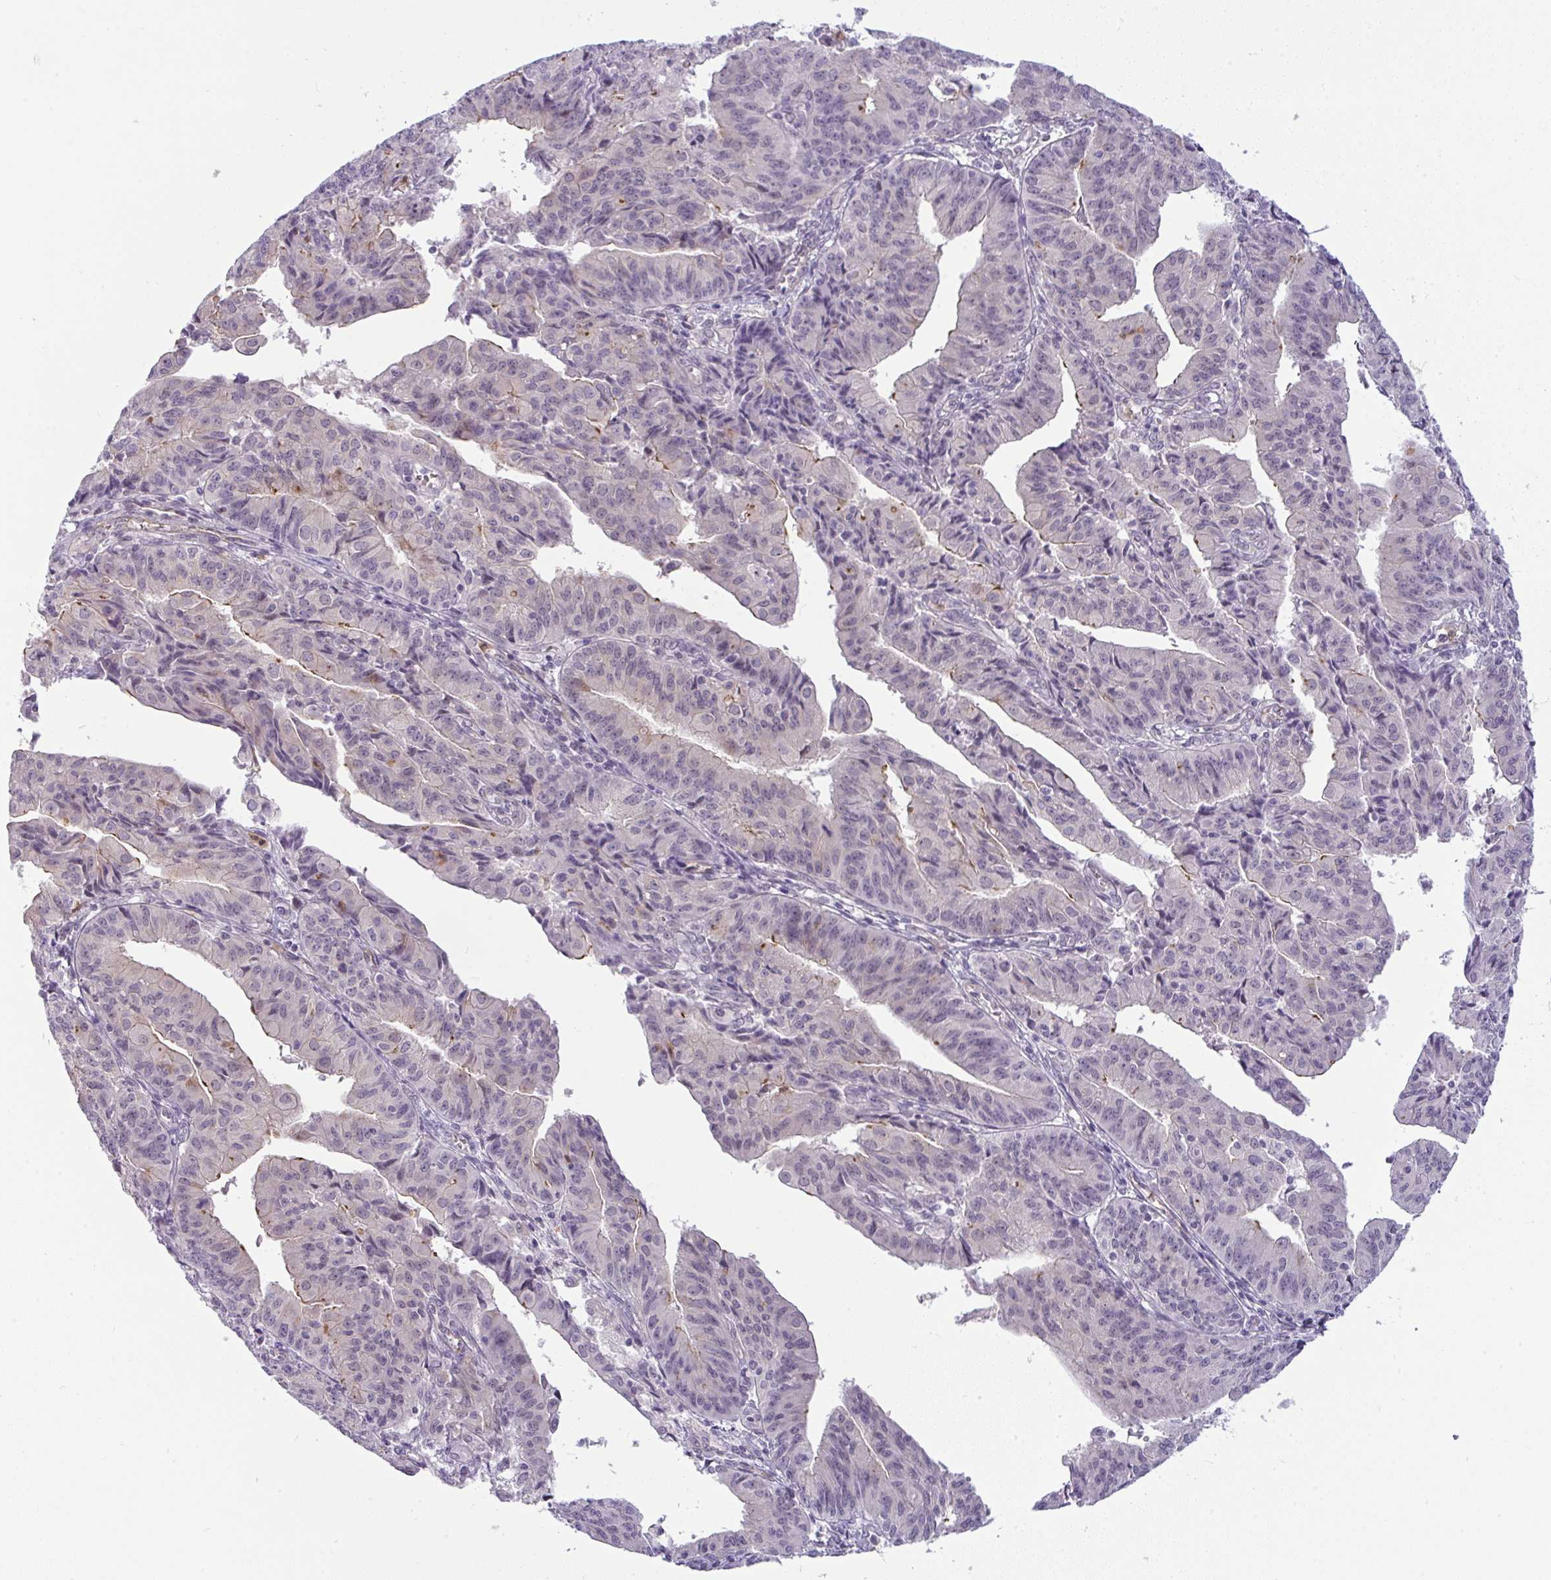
{"staining": {"intensity": "moderate", "quantity": "<25%", "location": "cytoplasmic/membranous"}, "tissue": "endometrial cancer", "cell_type": "Tumor cells", "image_type": "cancer", "snomed": [{"axis": "morphology", "description": "Adenocarcinoma, NOS"}, {"axis": "topography", "description": "Endometrium"}], "caption": "Tumor cells display low levels of moderate cytoplasmic/membranous staining in approximately <25% of cells in human adenocarcinoma (endometrial).", "gene": "DZIP1", "patient": {"sex": "female", "age": 56}}